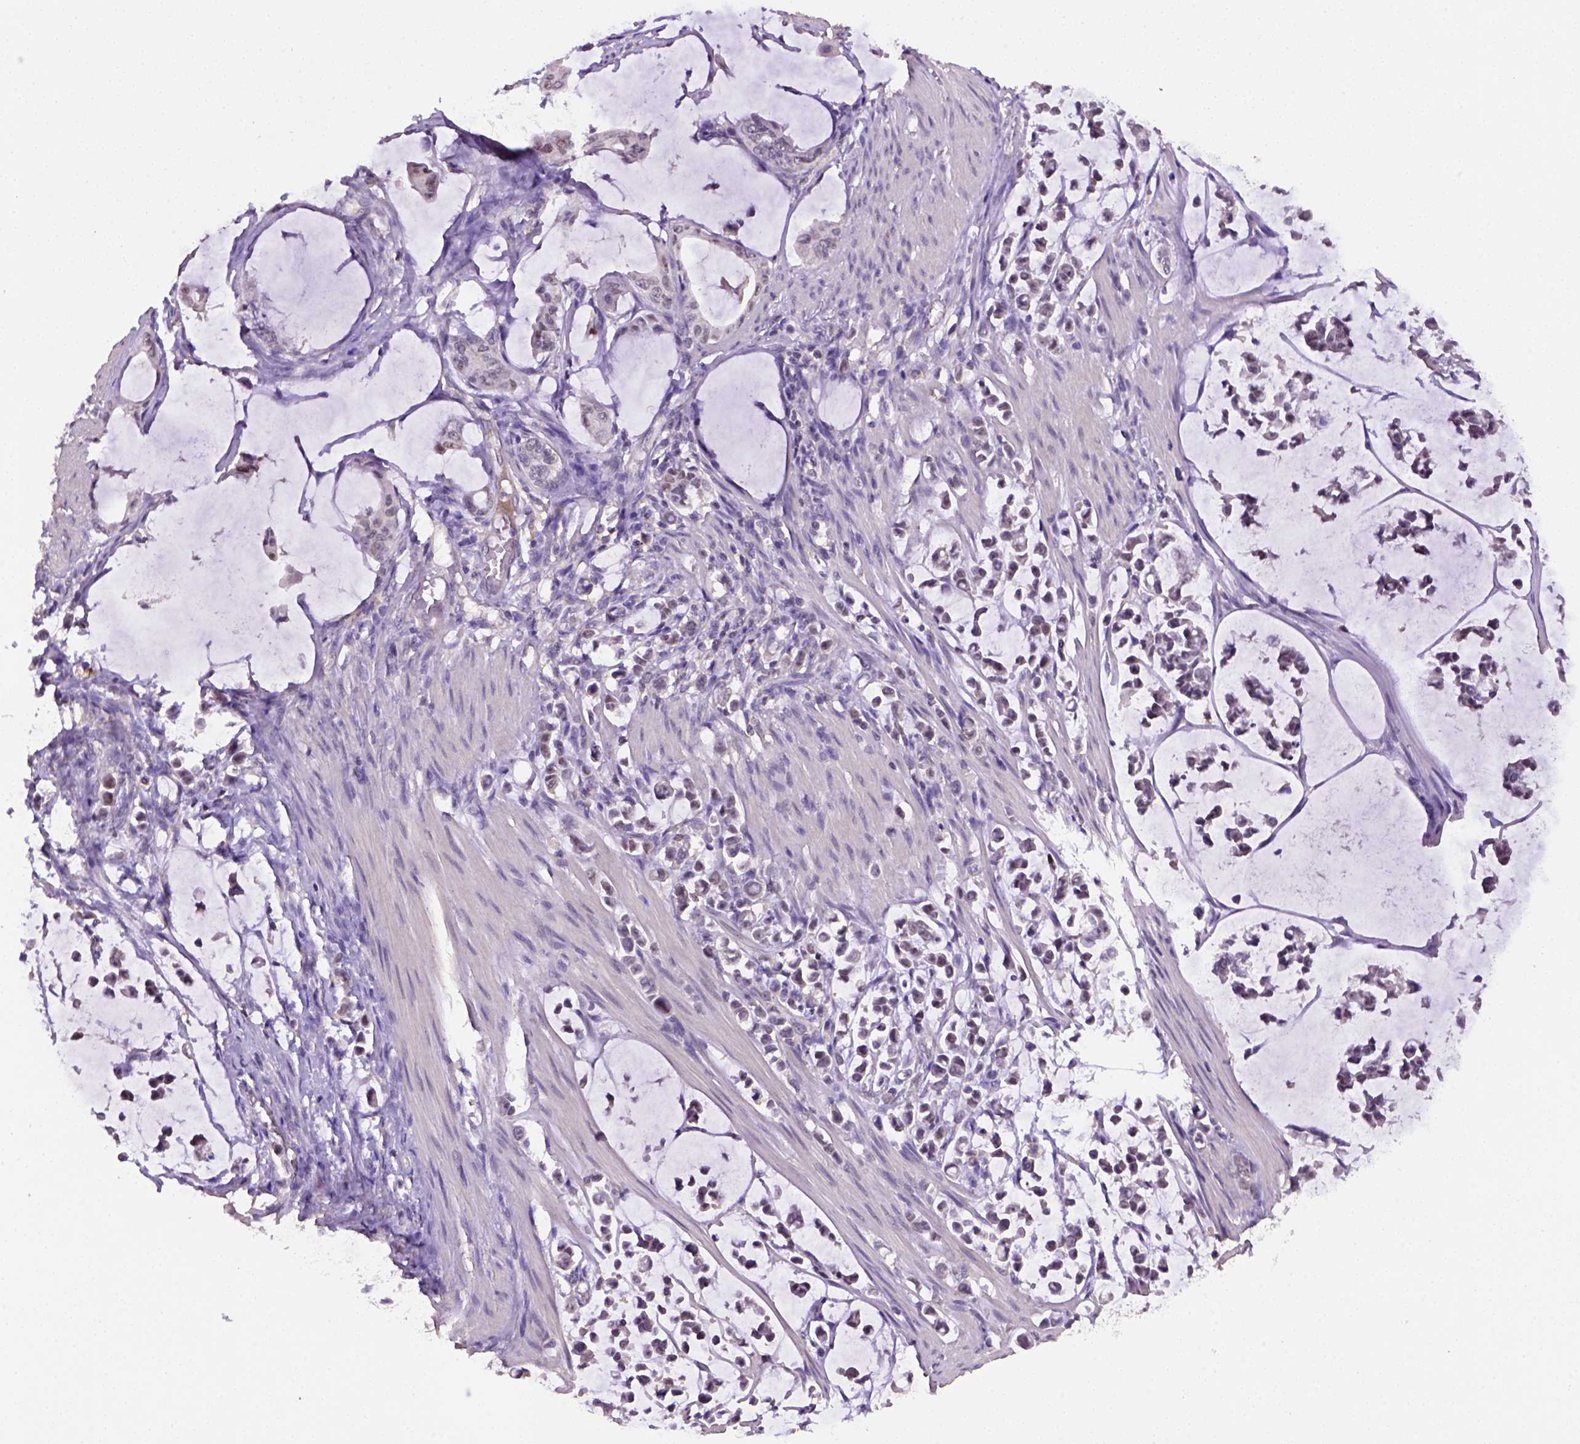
{"staining": {"intensity": "weak", "quantity": "25%-75%", "location": "cytoplasmic/membranous,nuclear"}, "tissue": "stomach cancer", "cell_type": "Tumor cells", "image_type": "cancer", "snomed": [{"axis": "morphology", "description": "Adenocarcinoma, NOS"}, {"axis": "topography", "description": "Stomach"}], "caption": "Stomach cancer (adenocarcinoma) stained with a protein marker demonstrates weak staining in tumor cells.", "gene": "SCML4", "patient": {"sex": "male", "age": 82}}